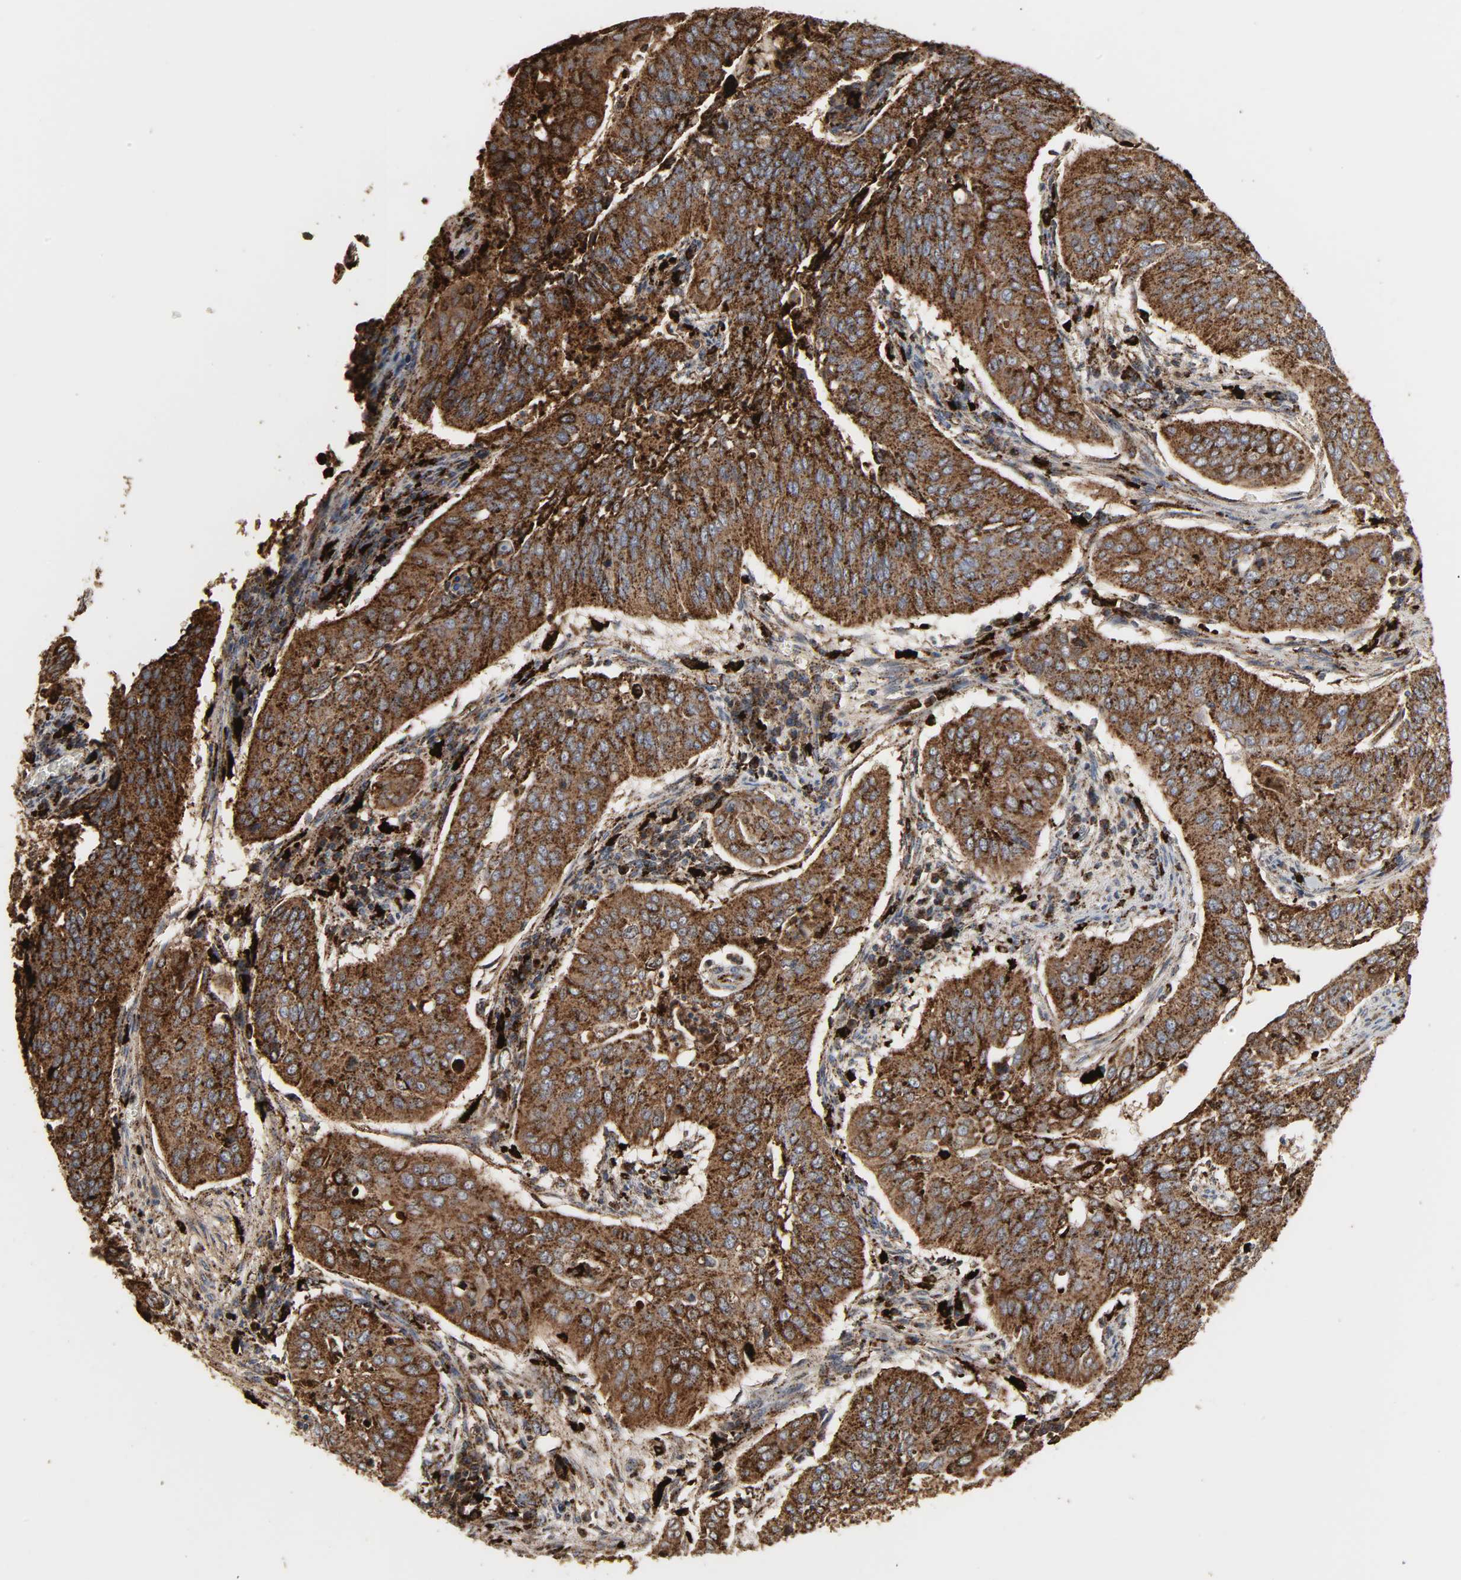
{"staining": {"intensity": "strong", "quantity": ">75%", "location": "nuclear"}, "tissue": "cervical cancer", "cell_type": "Tumor cells", "image_type": "cancer", "snomed": [{"axis": "morphology", "description": "Squamous cell carcinoma, NOS"}, {"axis": "topography", "description": "Cervix"}], "caption": "Tumor cells exhibit high levels of strong nuclear staining in about >75% of cells in human cervical cancer (squamous cell carcinoma). The protein of interest is shown in brown color, while the nuclei are stained blue.", "gene": "PSAP", "patient": {"sex": "female", "age": 39}}